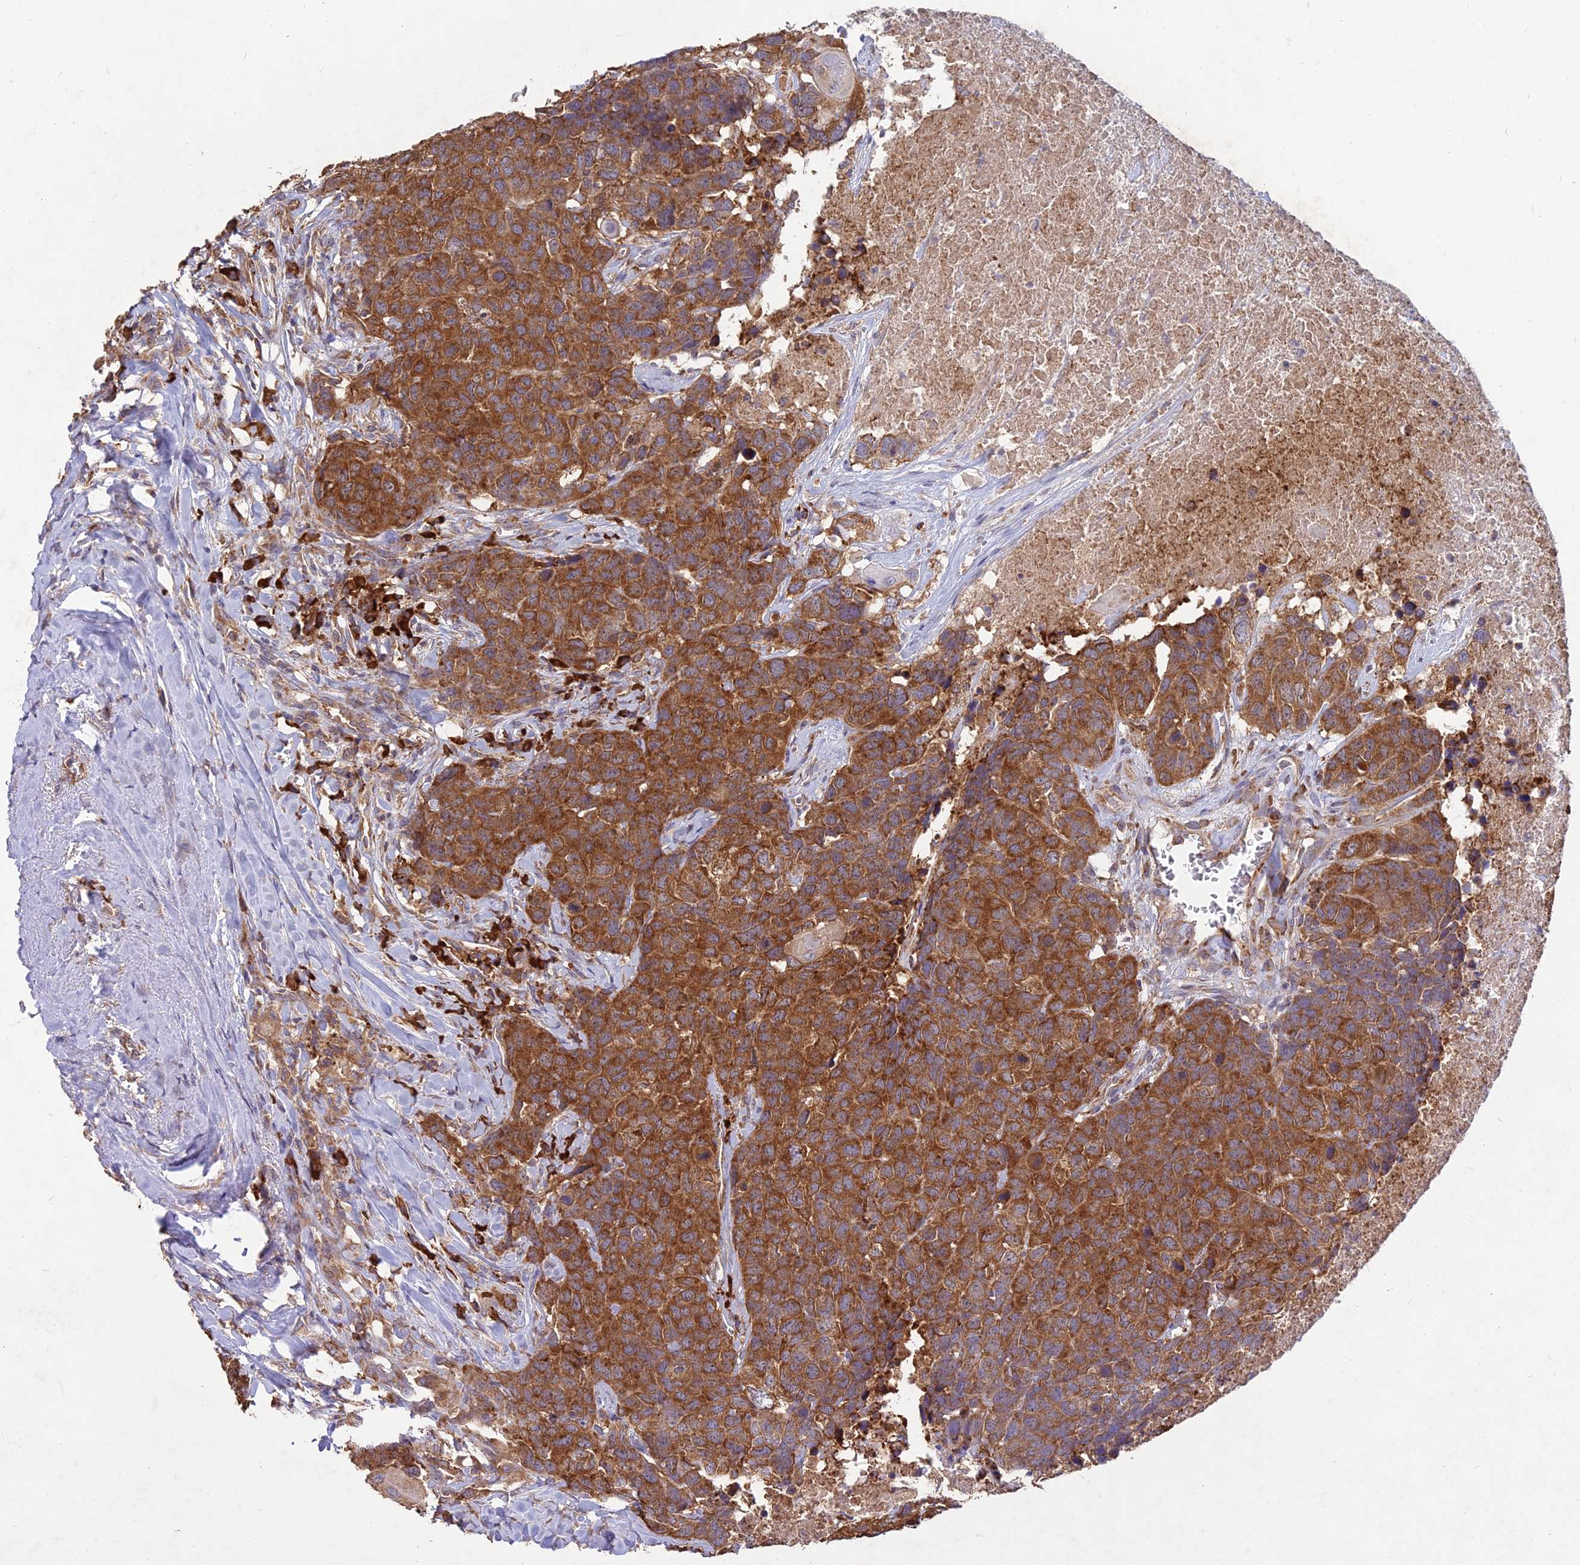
{"staining": {"intensity": "moderate", "quantity": ">75%", "location": "cytoplasmic/membranous"}, "tissue": "head and neck cancer", "cell_type": "Tumor cells", "image_type": "cancer", "snomed": [{"axis": "morphology", "description": "Squamous cell carcinoma, NOS"}, {"axis": "topography", "description": "Head-Neck"}], "caption": "Immunohistochemical staining of human head and neck cancer (squamous cell carcinoma) reveals medium levels of moderate cytoplasmic/membranous protein expression in approximately >75% of tumor cells. The staining was performed using DAB (3,3'-diaminobenzidine) to visualize the protein expression in brown, while the nuclei were stained in blue with hematoxylin (Magnification: 20x).", "gene": "NXNL2", "patient": {"sex": "male", "age": 66}}